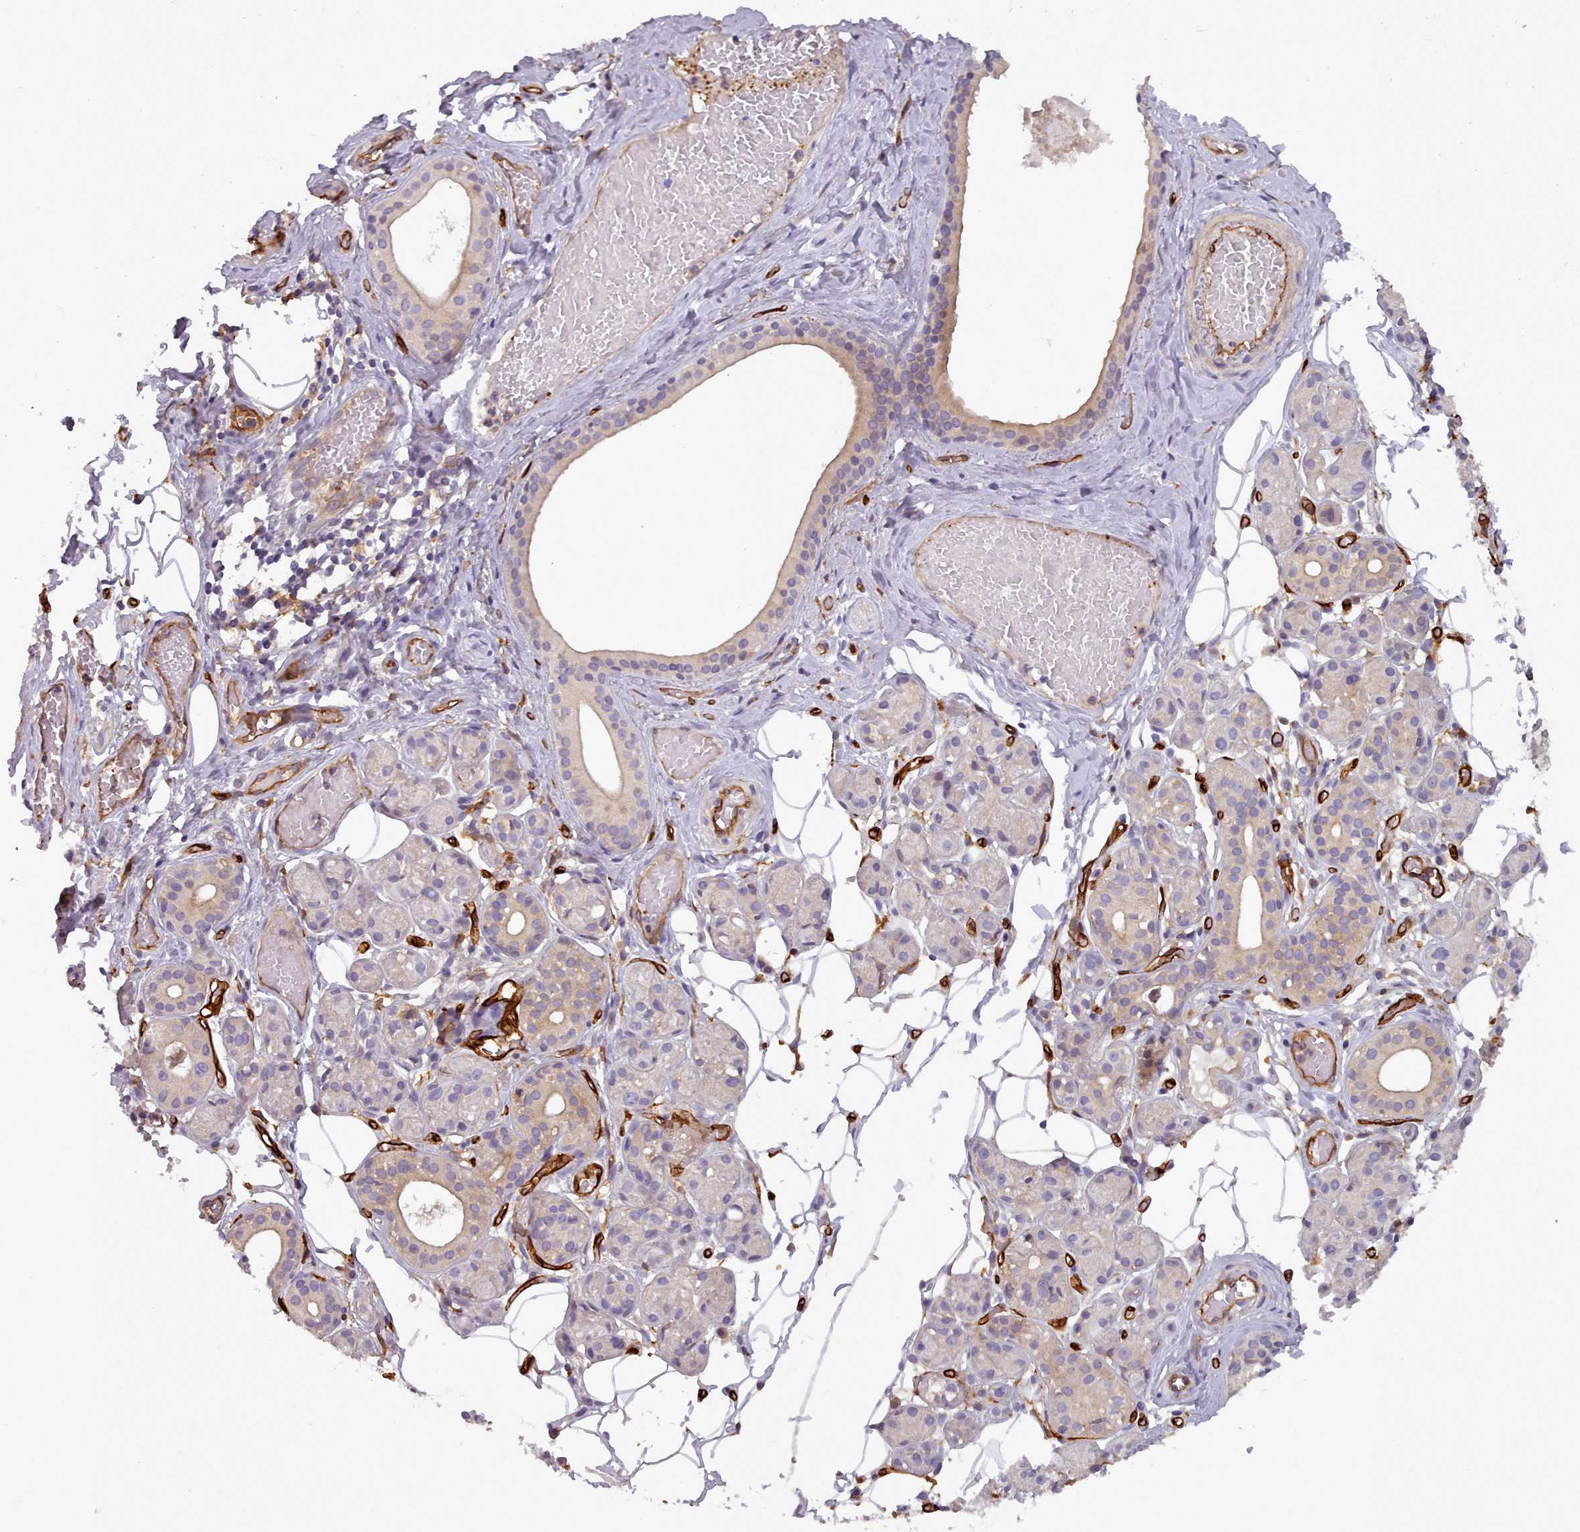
{"staining": {"intensity": "moderate", "quantity": "<25%", "location": "cytoplasmic/membranous"}, "tissue": "salivary gland", "cell_type": "Glandular cells", "image_type": "normal", "snomed": [{"axis": "morphology", "description": "Normal tissue, NOS"}, {"axis": "topography", "description": "Salivary gland"}], "caption": "This photomicrograph exhibits immunohistochemistry (IHC) staining of normal human salivary gland, with low moderate cytoplasmic/membranous expression in about <25% of glandular cells.", "gene": "CD300LF", "patient": {"sex": "male", "age": 82}}